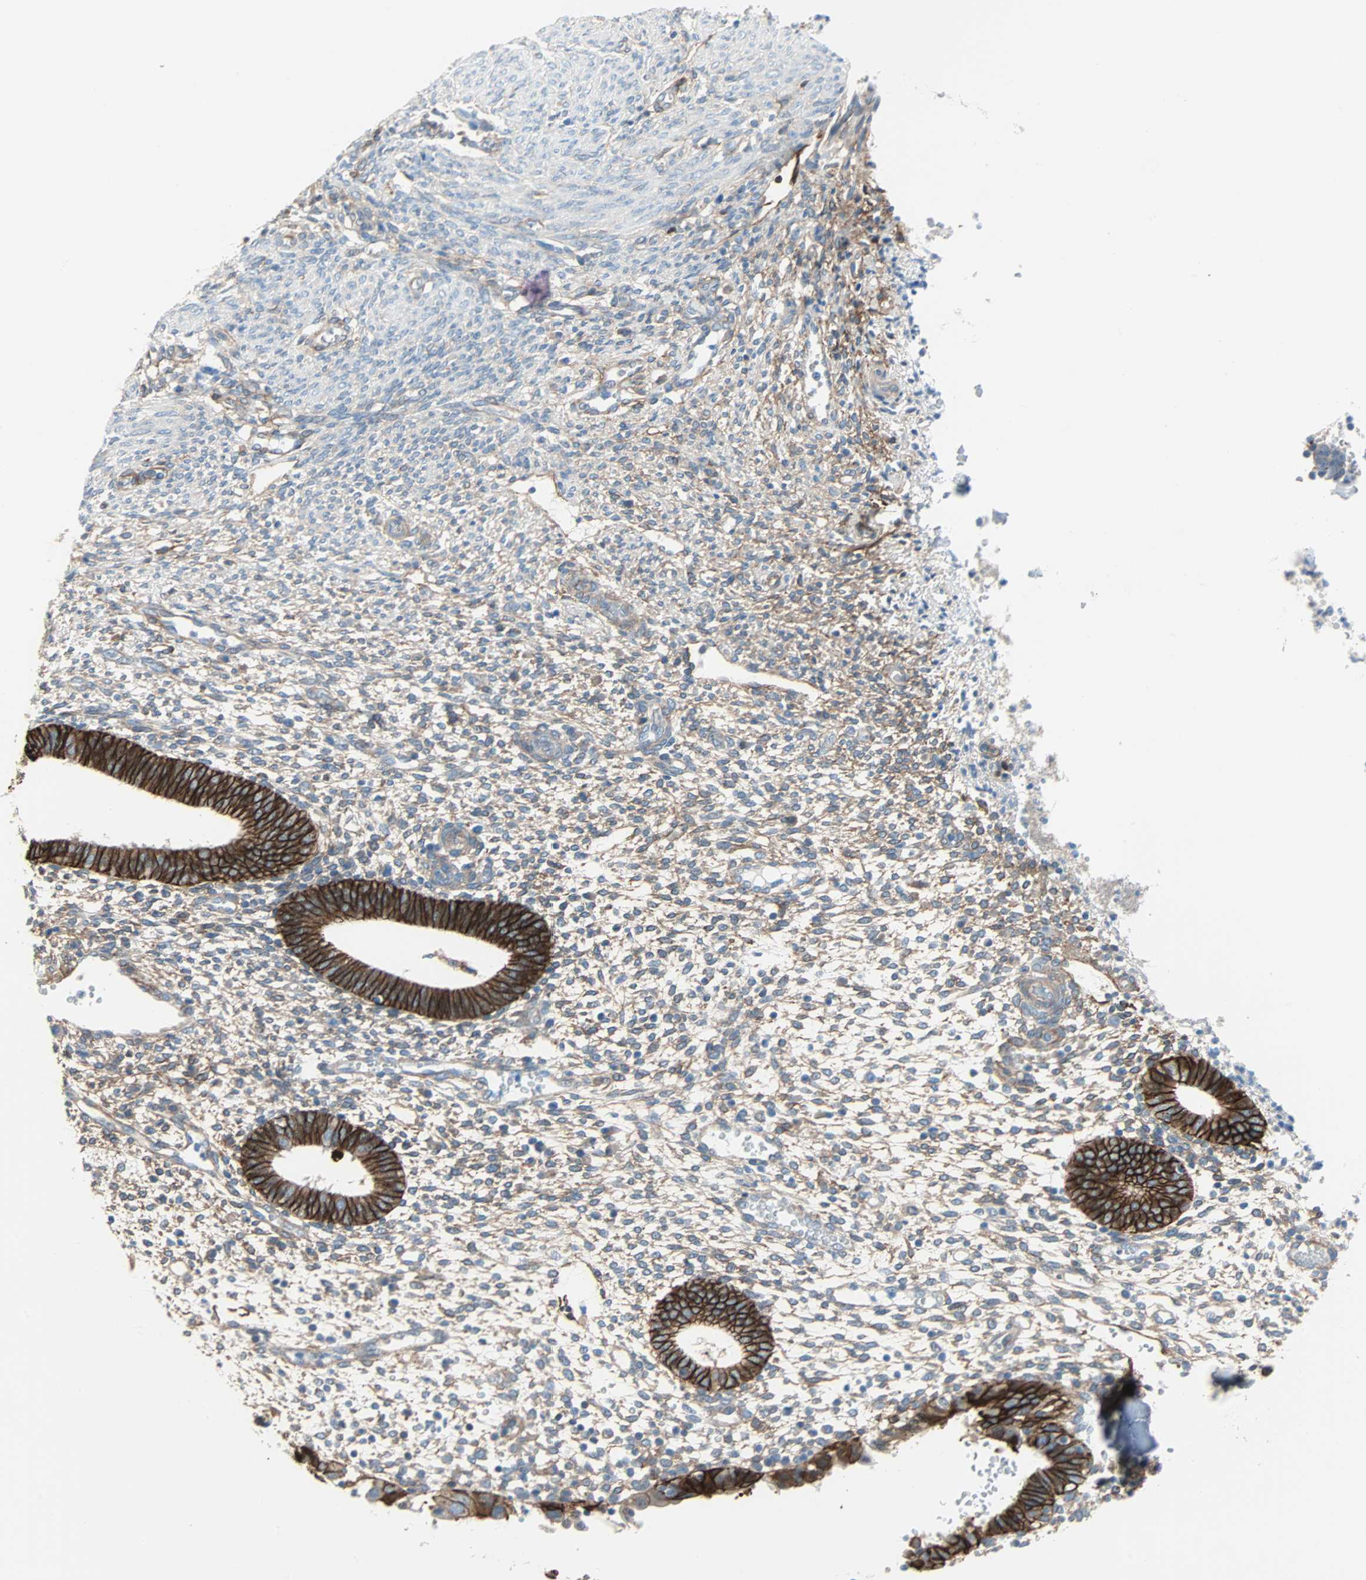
{"staining": {"intensity": "moderate", "quantity": ">75%", "location": "cytoplasmic/membranous"}, "tissue": "endometrium", "cell_type": "Cells in endometrial stroma", "image_type": "normal", "snomed": [{"axis": "morphology", "description": "Normal tissue, NOS"}, {"axis": "topography", "description": "Endometrium"}], "caption": "Immunohistochemistry staining of normal endometrium, which exhibits medium levels of moderate cytoplasmic/membranous positivity in about >75% of cells in endometrial stroma indicating moderate cytoplasmic/membranous protein expression. The staining was performed using DAB (brown) for protein detection and nuclei were counterstained in hematoxylin (blue).", "gene": "EPB41L2", "patient": {"sex": "female", "age": 35}}